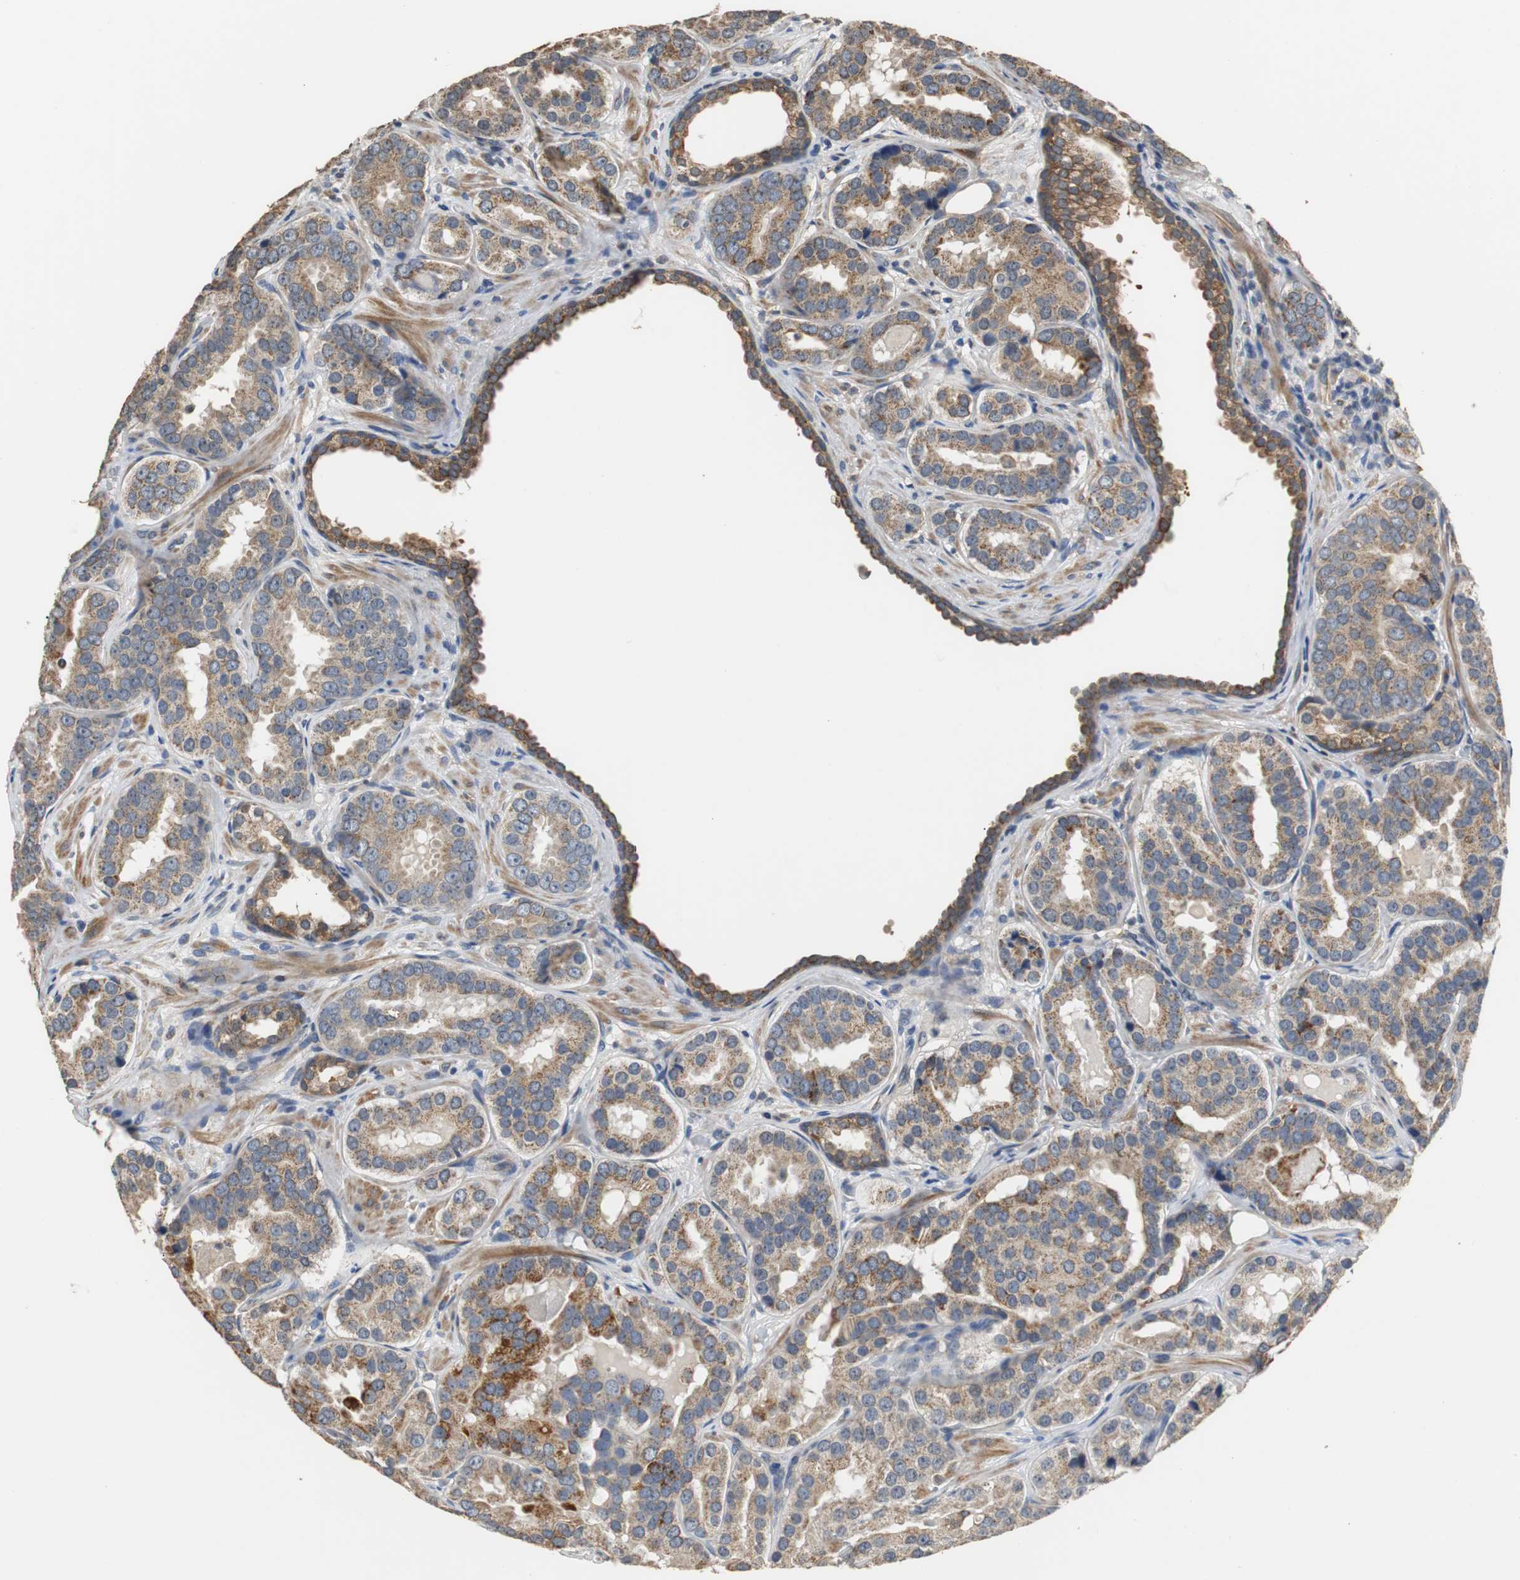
{"staining": {"intensity": "moderate", "quantity": ">75%", "location": "cytoplasmic/membranous"}, "tissue": "prostate cancer", "cell_type": "Tumor cells", "image_type": "cancer", "snomed": [{"axis": "morphology", "description": "Adenocarcinoma, Low grade"}, {"axis": "topography", "description": "Prostate"}], "caption": "Tumor cells exhibit medium levels of moderate cytoplasmic/membranous positivity in about >75% of cells in prostate cancer.", "gene": "HMGCL", "patient": {"sex": "male", "age": 59}}